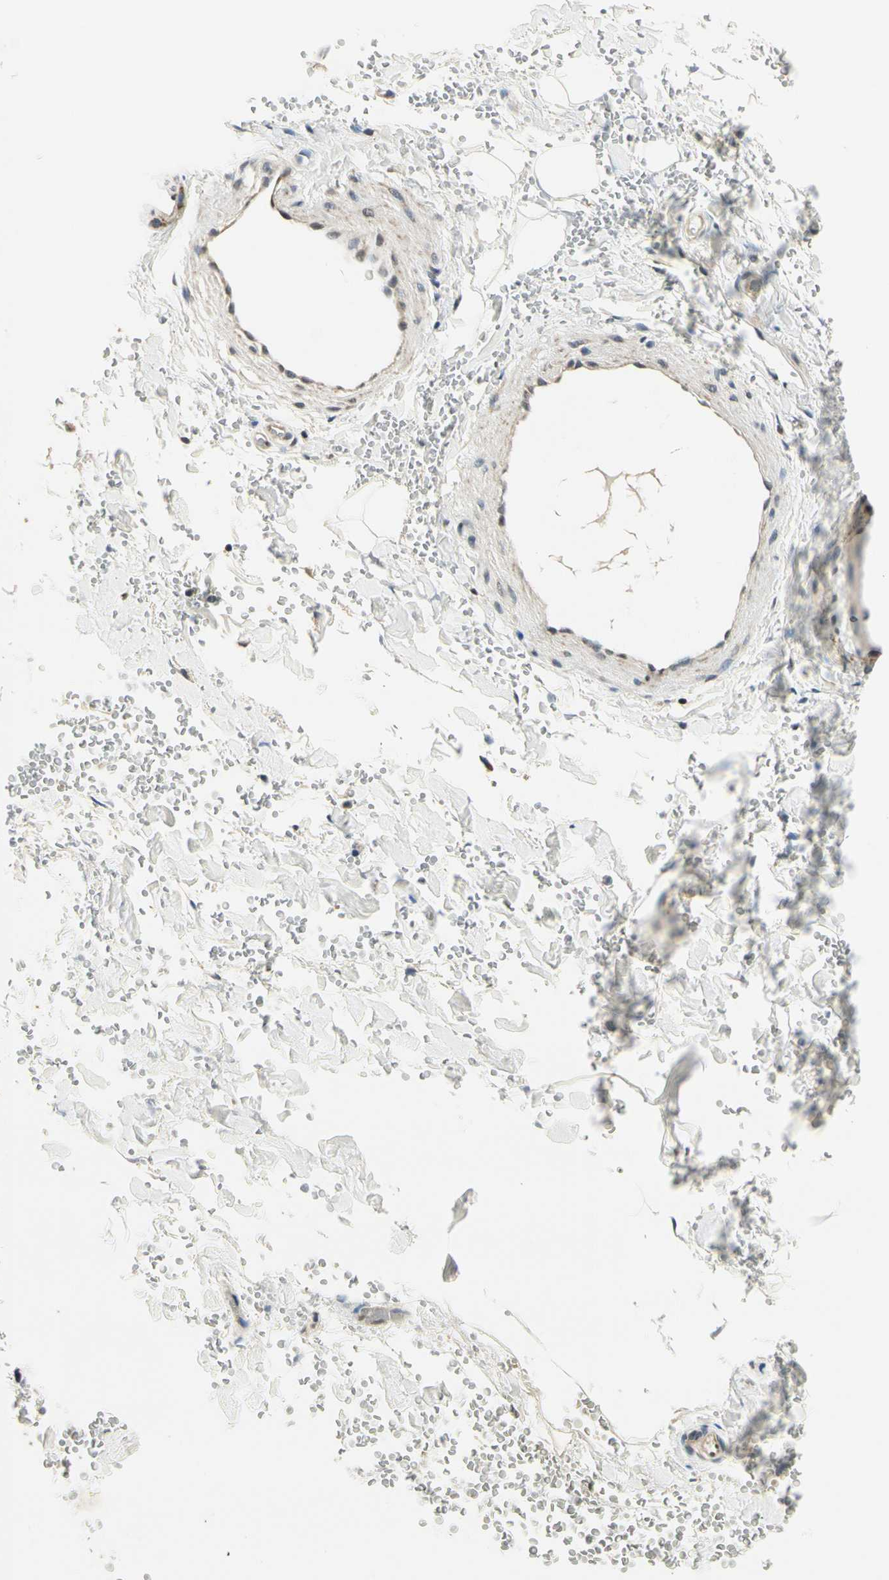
{"staining": {"intensity": "negative", "quantity": "none", "location": "none"}, "tissue": "adipose tissue", "cell_type": "Adipocytes", "image_type": "normal", "snomed": [{"axis": "morphology", "description": "Normal tissue, NOS"}, {"axis": "morphology", "description": "Carcinoma, NOS"}, {"axis": "topography", "description": "Pancreas"}, {"axis": "topography", "description": "Peripheral nerve tissue"}], "caption": "Unremarkable adipose tissue was stained to show a protein in brown. There is no significant expression in adipocytes. The staining was performed using DAB to visualize the protein expression in brown, while the nuclei were stained in blue with hematoxylin (Magnification: 20x).", "gene": "PDK2", "patient": {"sex": "female", "age": 29}}